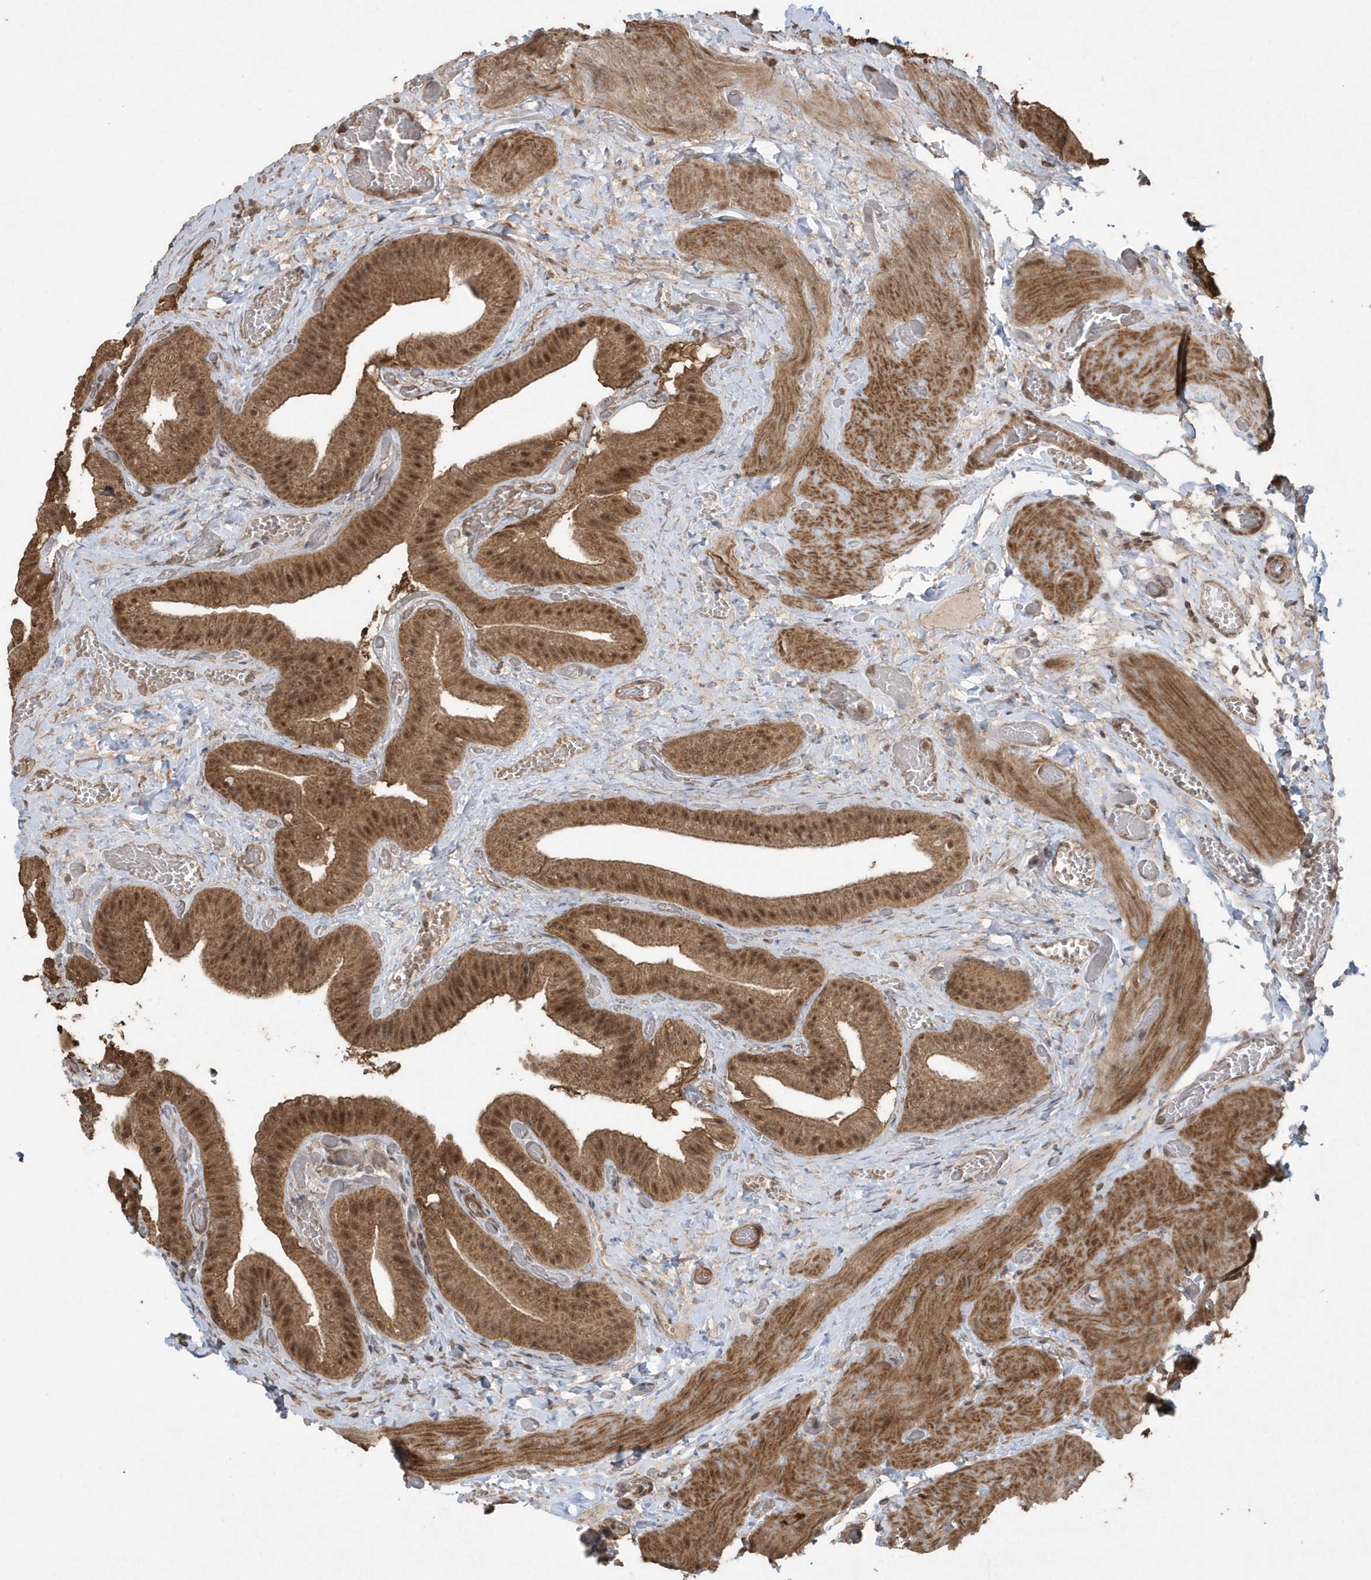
{"staining": {"intensity": "strong", "quantity": ">75%", "location": "cytoplasmic/membranous,nuclear"}, "tissue": "gallbladder", "cell_type": "Glandular cells", "image_type": "normal", "snomed": [{"axis": "morphology", "description": "Normal tissue, NOS"}, {"axis": "topography", "description": "Gallbladder"}], "caption": "An immunohistochemistry (IHC) image of normal tissue is shown. Protein staining in brown shows strong cytoplasmic/membranous,nuclear positivity in gallbladder within glandular cells. (Stains: DAB in brown, nuclei in blue, Microscopy: brightfield microscopy at high magnification).", "gene": "PAXBP1", "patient": {"sex": "female", "age": 64}}